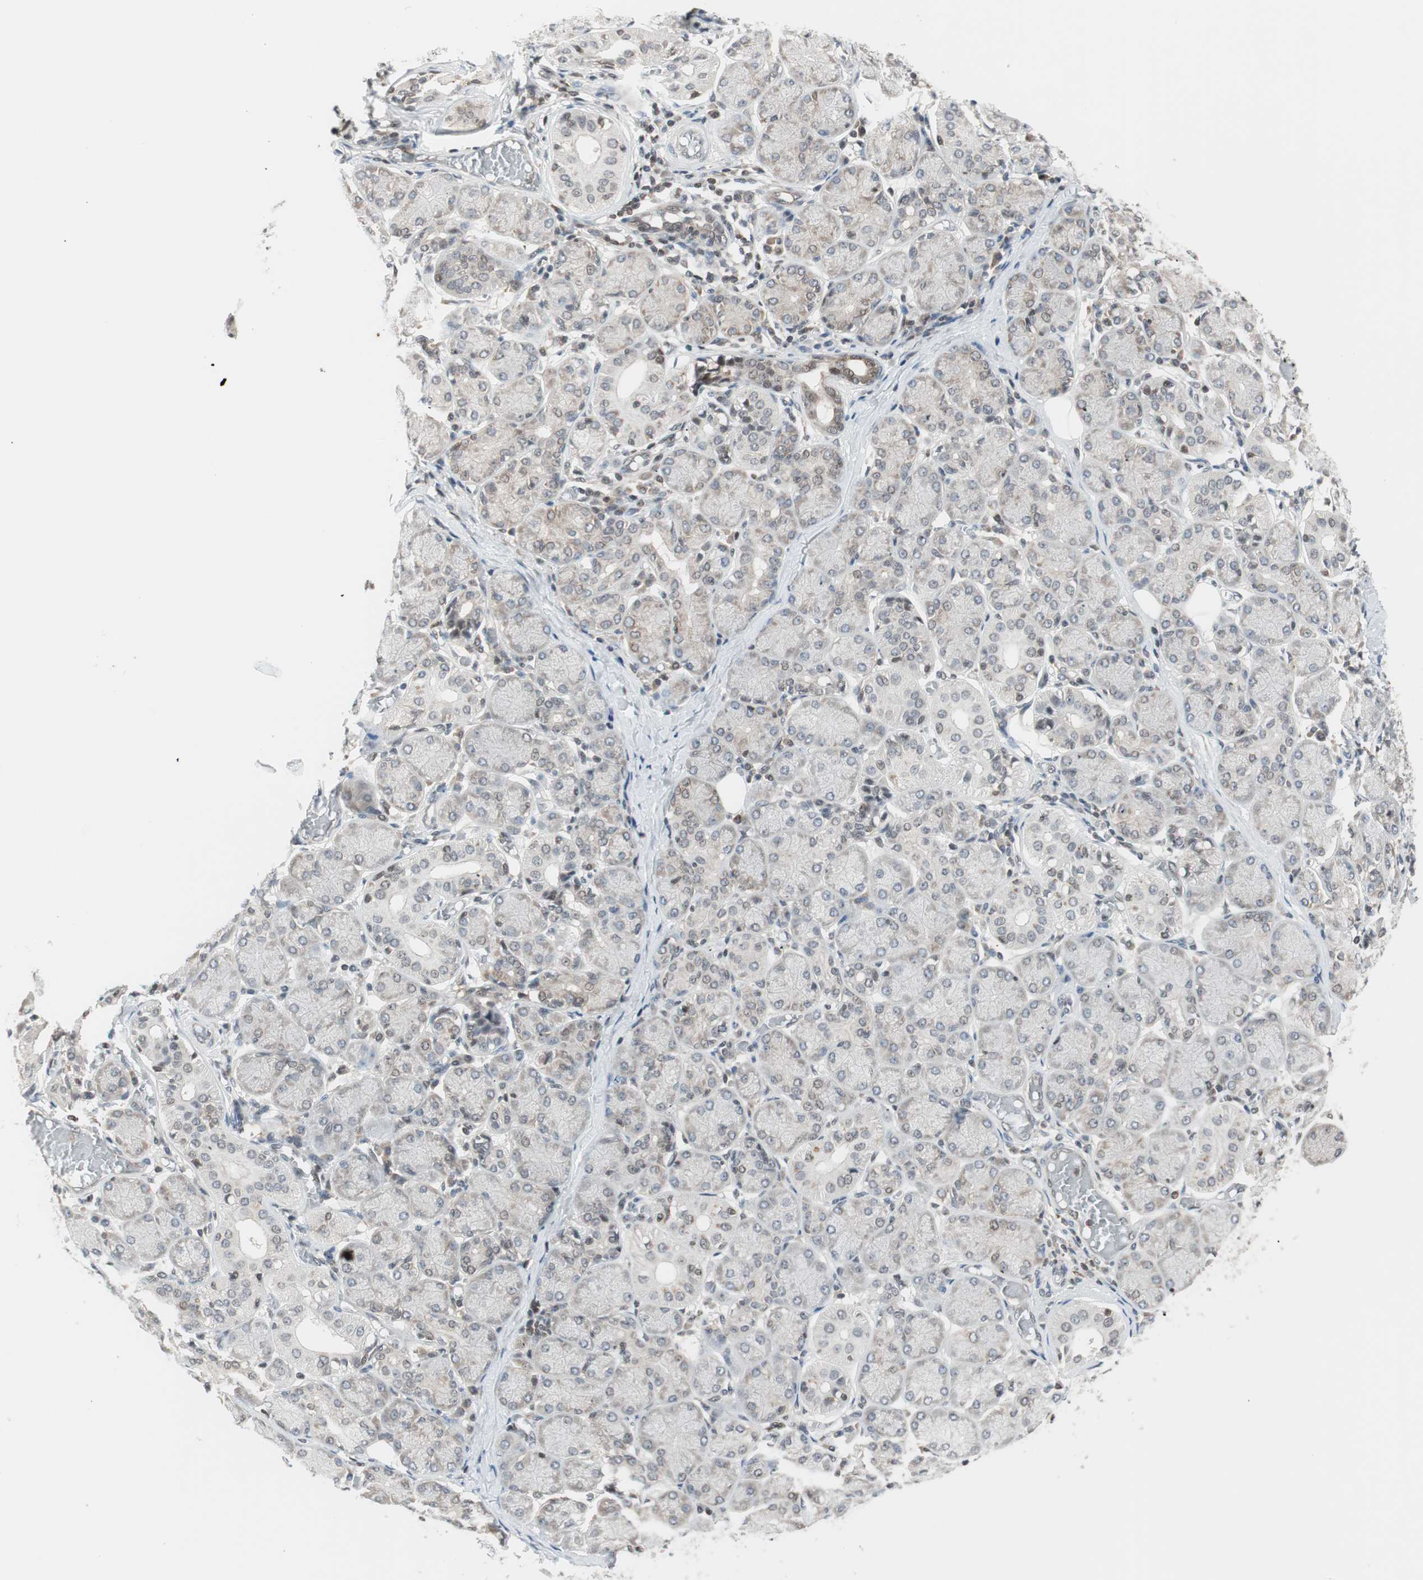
{"staining": {"intensity": "moderate", "quantity": "25%-75%", "location": "cytoplasmic/membranous,nuclear"}, "tissue": "salivary gland", "cell_type": "Glandular cells", "image_type": "normal", "snomed": [{"axis": "morphology", "description": "Normal tissue, NOS"}, {"axis": "topography", "description": "Salivary gland"}], "caption": "Glandular cells show medium levels of moderate cytoplasmic/membranous,nuclear expression in about 25%-75% of cells in normal human salivary gland.", "gene": "UBE2I", "patient": {"sex": "female", "age": 24}}